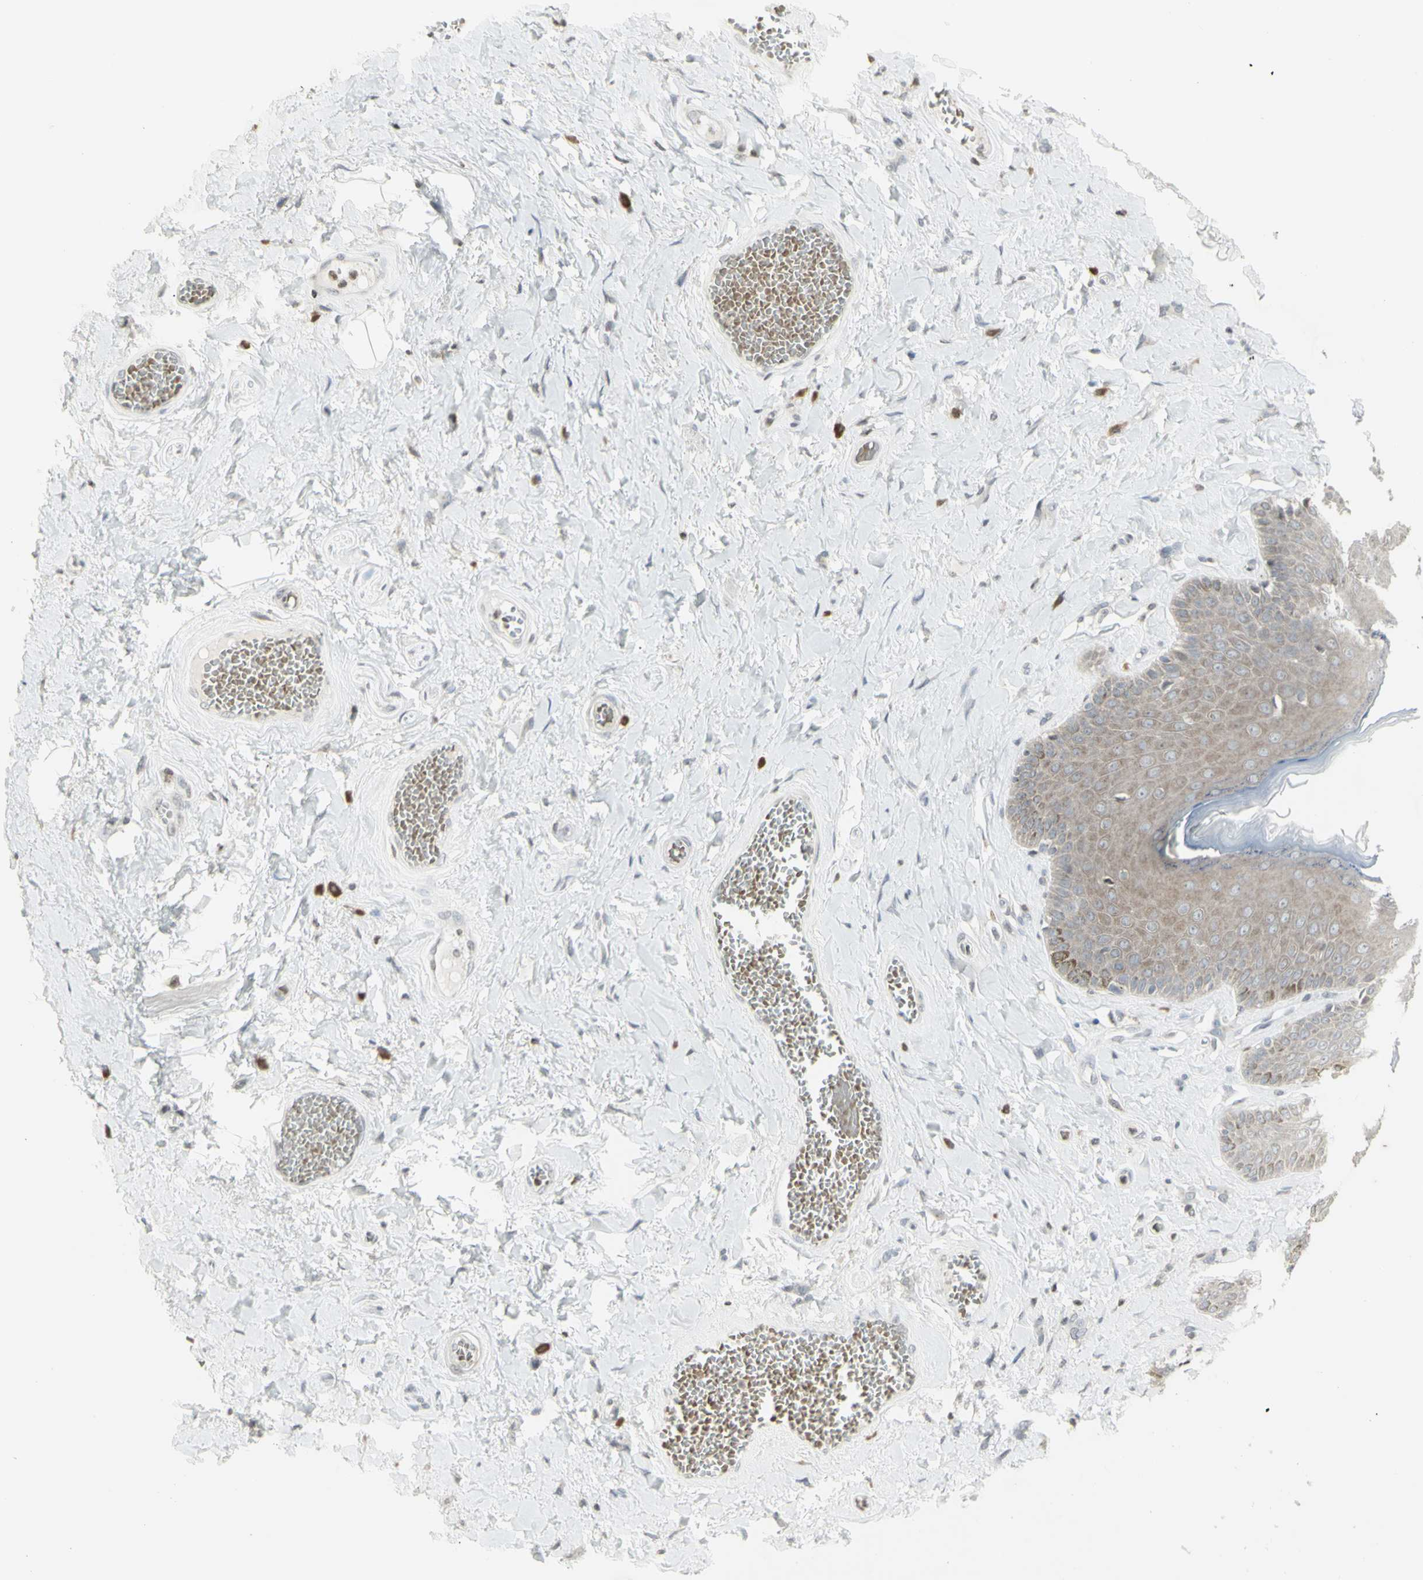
{"staining": {"intensity": "moderate", "quantity": "25%-75%", "location": "cytoplasmic/membranous"}, "tissue": "skin", "cell_type": "Epidermal cells", "image_type": "normal", "snomed": [{"axis": "morphology", "description": "Normal tissue, NOS"}, {"axis": "topography", "description": "Anal"}], "caption": "Protein expression analysis of unremarkable human skin reveals moderate cytoplasmic/membranous positivity in about 25%-75% of epidermal cells.", "gene": "MUC5AC", "patient": {"sex": "male", "age": 69}}